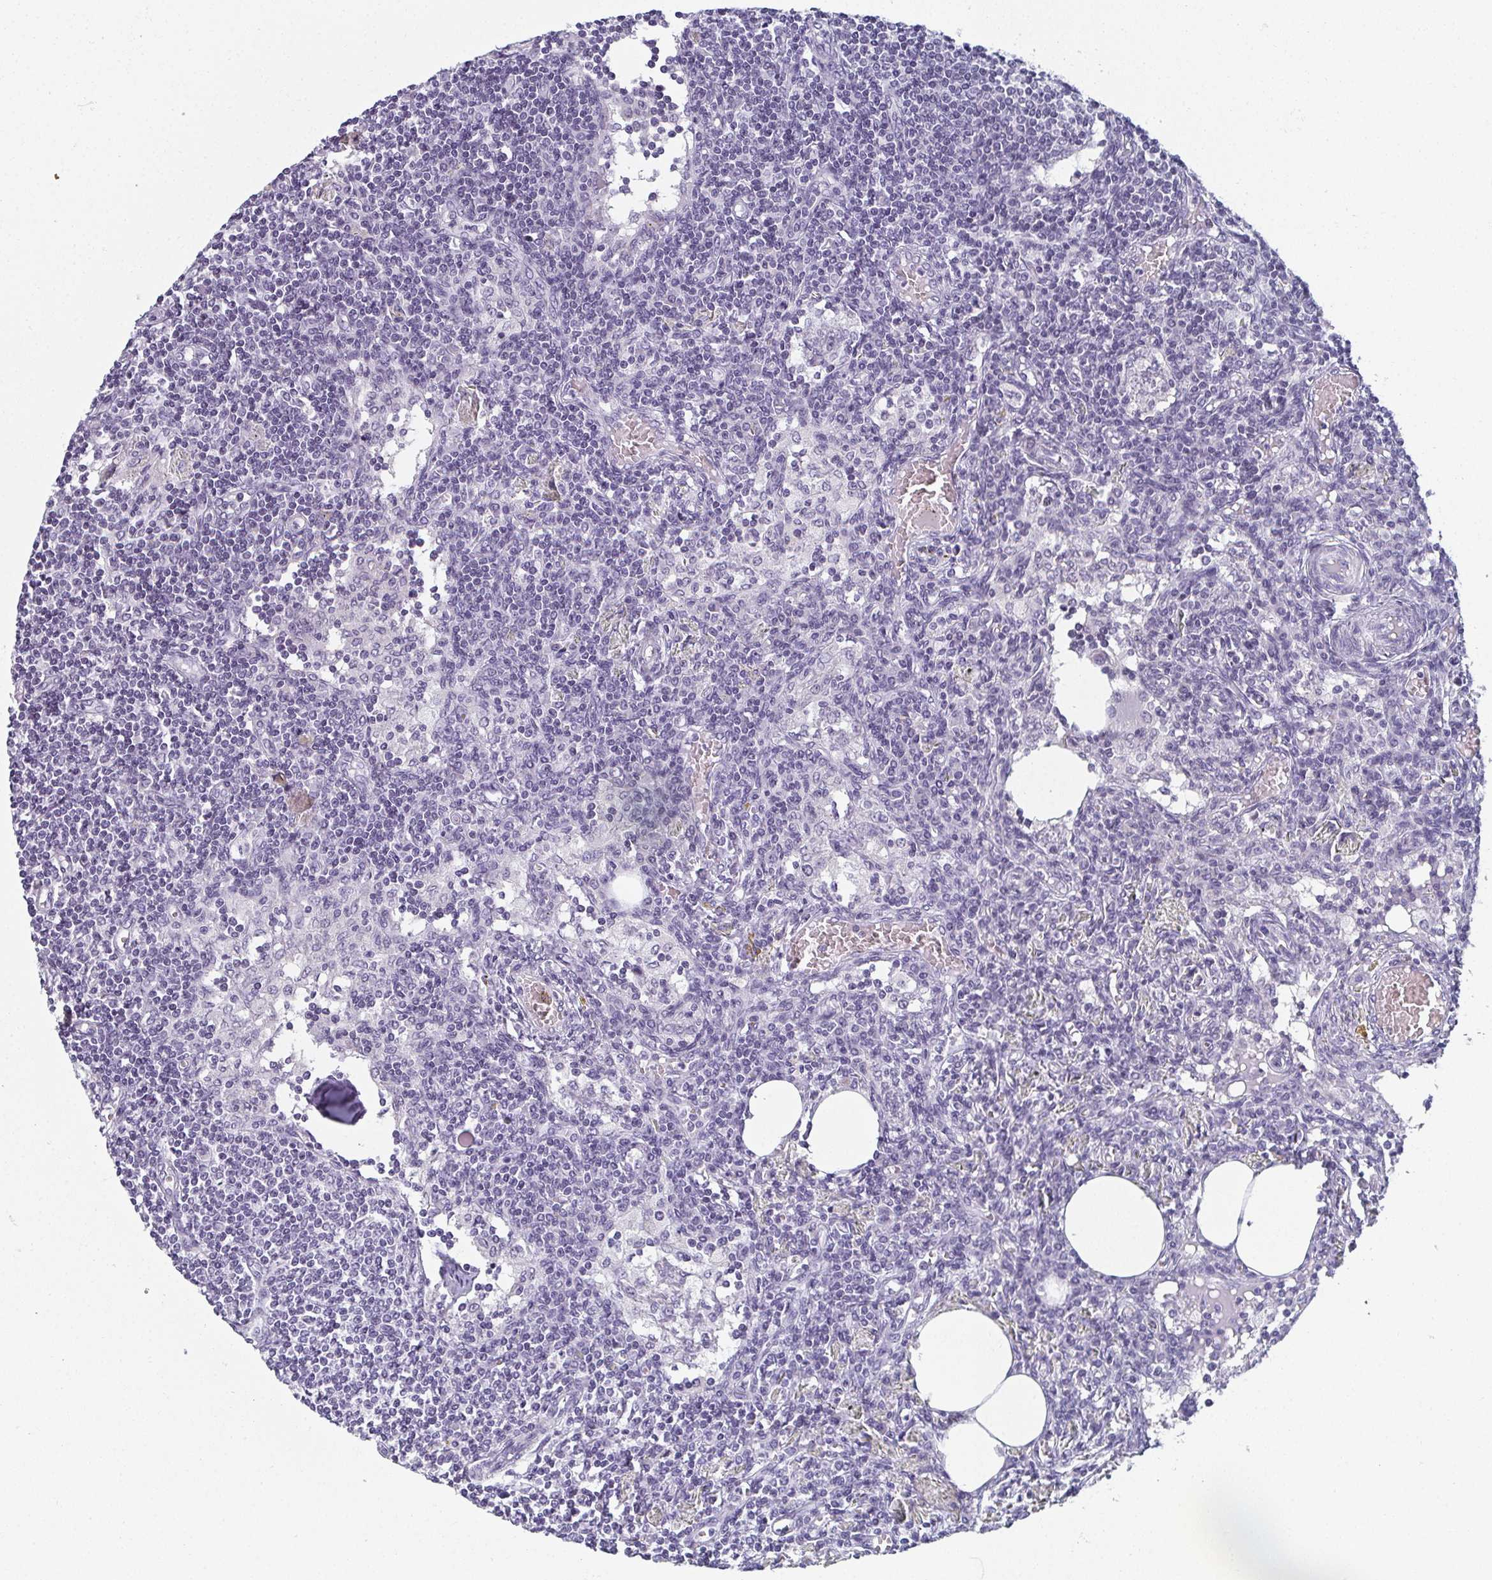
{"staining": {"intensity": "negative", "quantity": "none", "location": "none"}, "tissue": "lymph node", "cell_type": "Germinal center cells", "image_type": "normal", "snomed": [{"axis": "morphology", "description": "Normal tissue, NOS"}, {"axis": "topography", "description": "Lymph node"}], "caption": "A high-resolution histopathology image shows immunohistochemistry staining of unremarkable lymph node, which reveals no significant positivity in germinal center cells.", "gene": "PYCR3", "patient": {"sex": "female", "age": 69}}